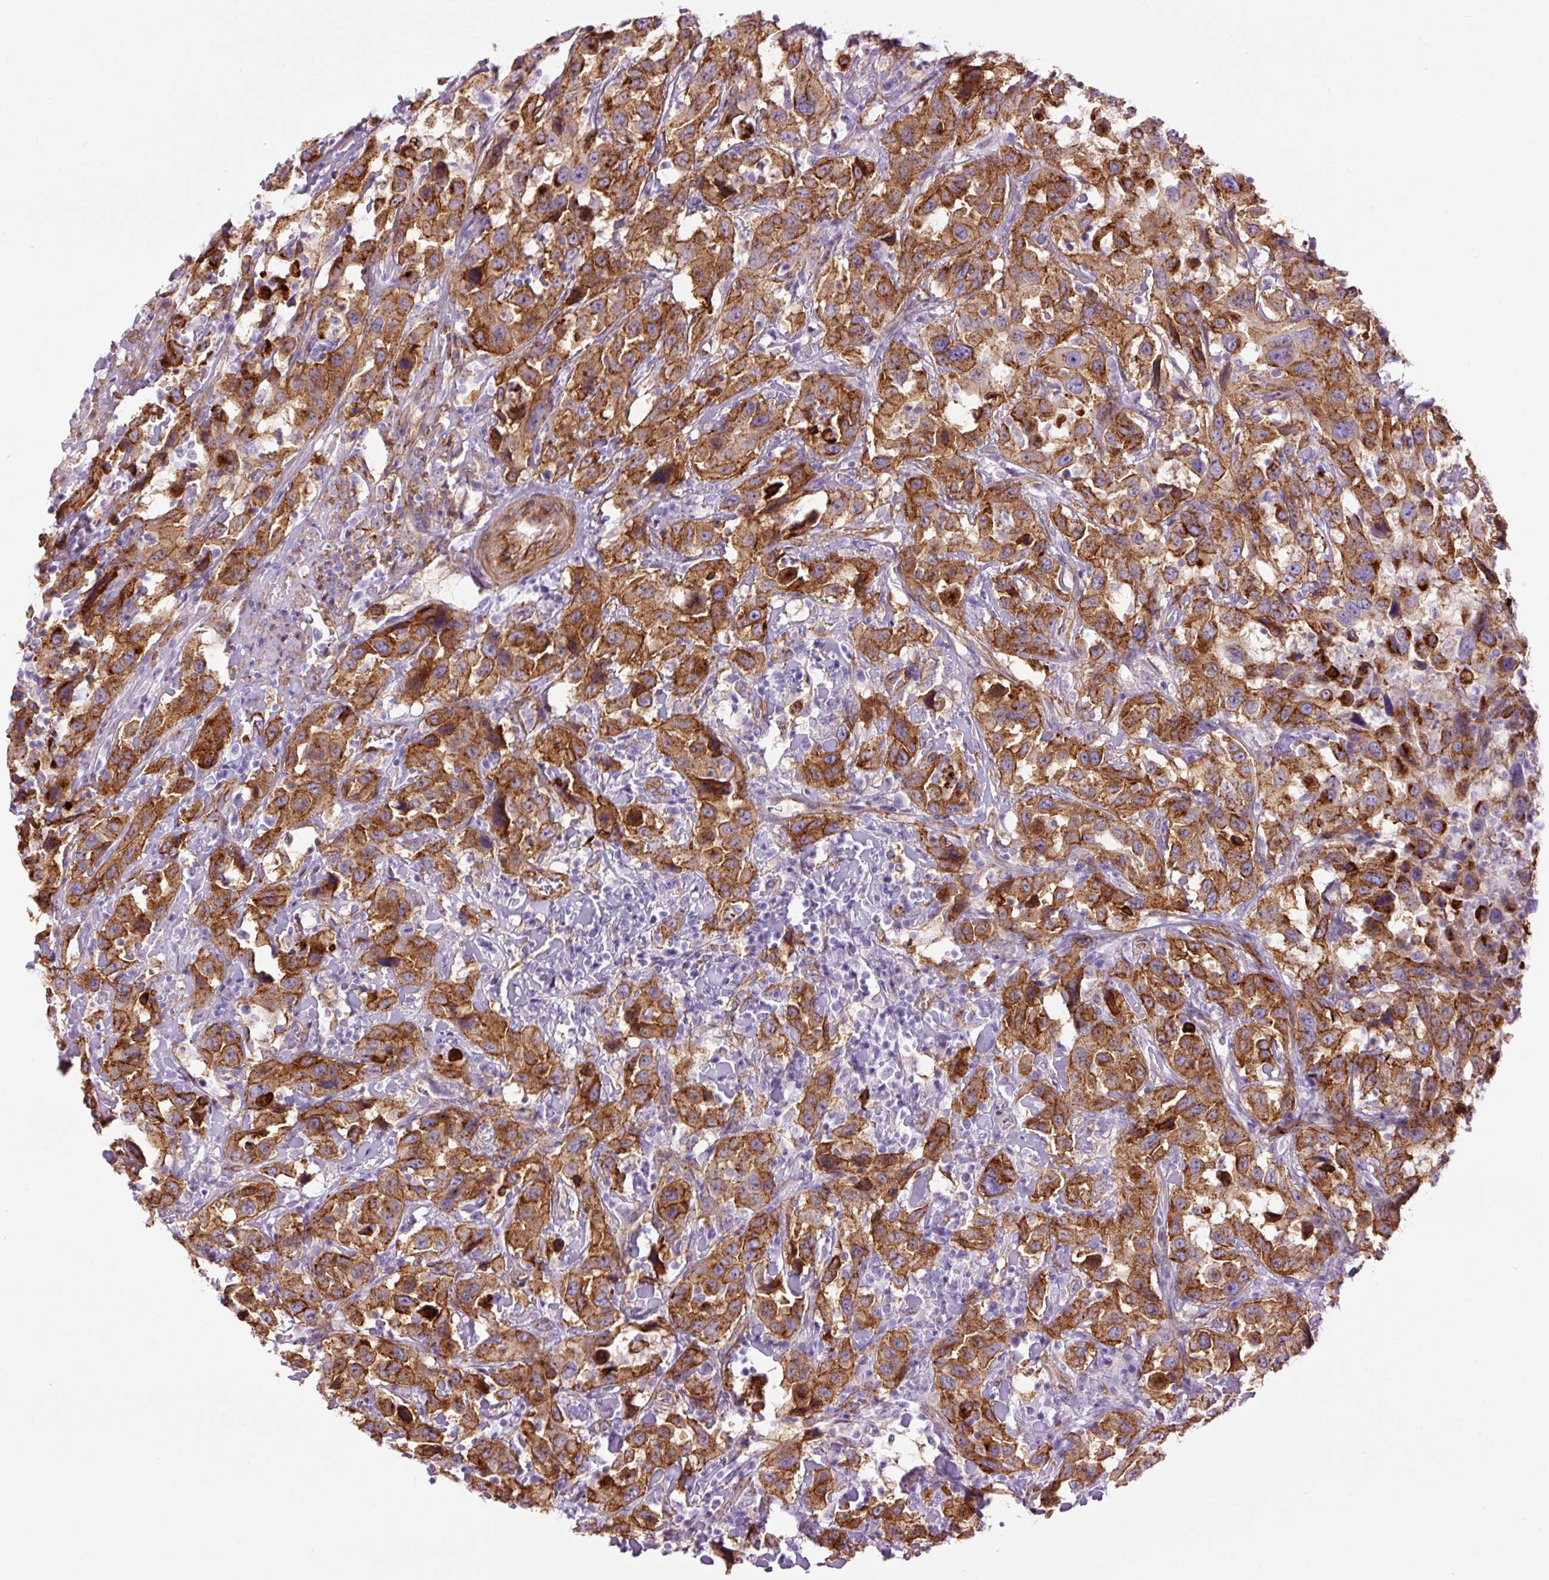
{"staining": {"intensity": "strong", "quantity": ">75%", "location": "cytoplasmic/membranous"}, "tissue": "urothelial cancer", "cell_type": "Tumor cells", "image_type": "cancer", "snomed": [{"axis": "morphology", "description": "Urothelial carcinoma, High grade"}, {"axis": "topography", "description": "Urinary bladder"}], "caption": "A micrograph of urothelial cancer stained for a protein exhibits strong cytoplasmic/membranous brown staining in tumor cells.", "gene": "CAV1", "patient": {"sex": "male", "age": 61}}